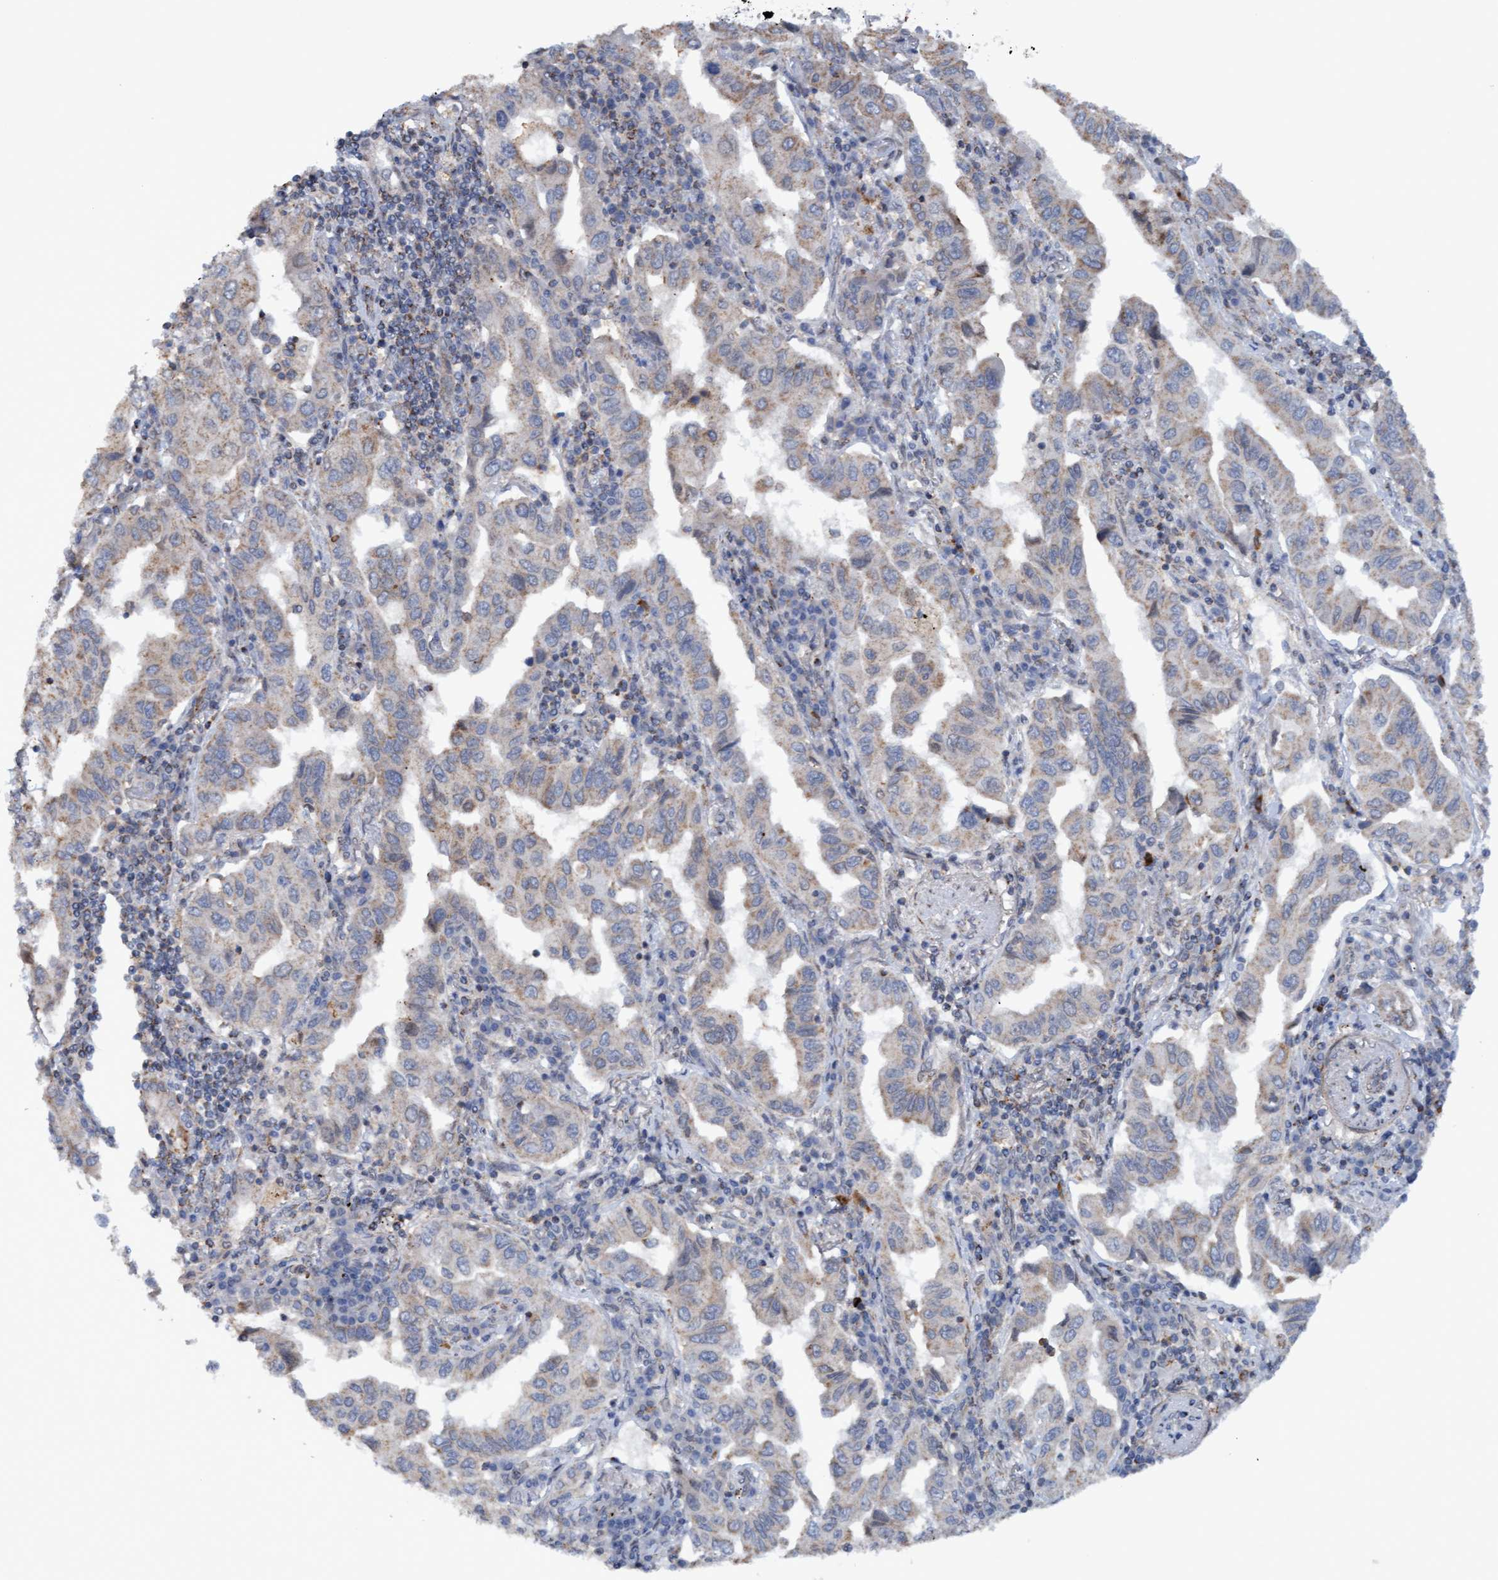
{"staining": {"intensity": "weak", "quantity": "<25%", "location": "cytoplasmic/membranous"}, "tissue": "lung cancer", "cell_type": "Tumor cells", "image_type": "cancer", "snomed": [{"axis": "morphology", "description": "Adenocarcinoma, NOS"}, {"axis": "topography", "description": "Lung"}], "caption": "Immunohistochemical staining of human lung adenocarcinoma demonstrates no significant positivity in tumor cells. The staining is performed using DAB brown chromogen with nuclei counter-stained in using hematoxylin.", "gene": "MGLL", "patient": {"sex": "female", "age": 65}}